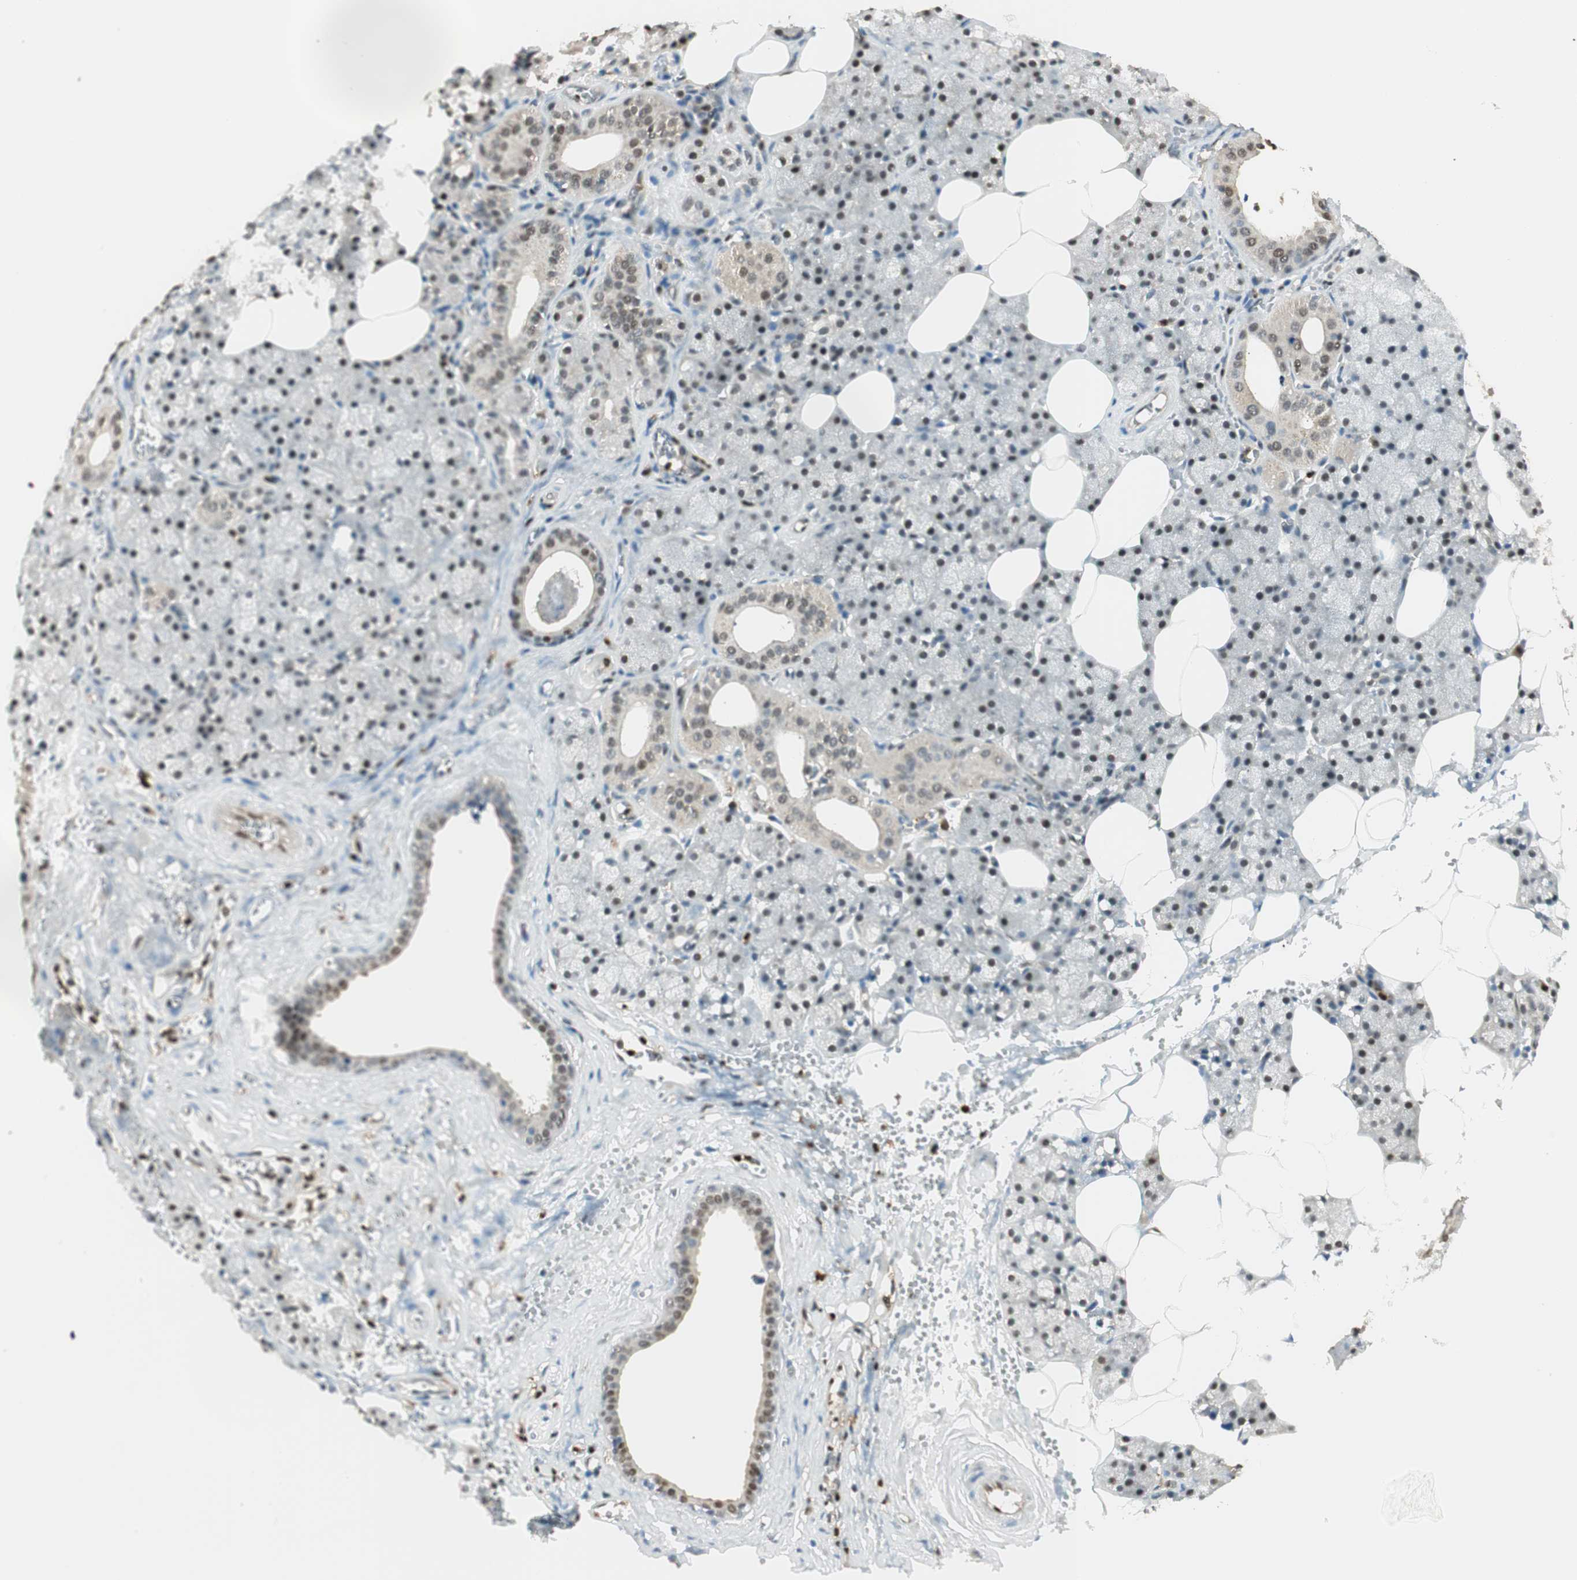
{"staining": {"intensity": "moderate", "quantity": ">75%", "location": "nuclear"}, "tissue": "salivary gland", "cell_type": "Glandular cells", "image_type": "normal", "snomed": [{"axis": "morphology", "description": "Normal tissue, NOS"}, {"axis": "topography", "description": "Salivary gland"}], "caption": "Brown immunohistochemical staining in benign salivary gland displays moderate nuclear positivity in about >75% of glandular cells.", "gene": "LTA4H", "patient": {"sex": "male", "age": 62}}